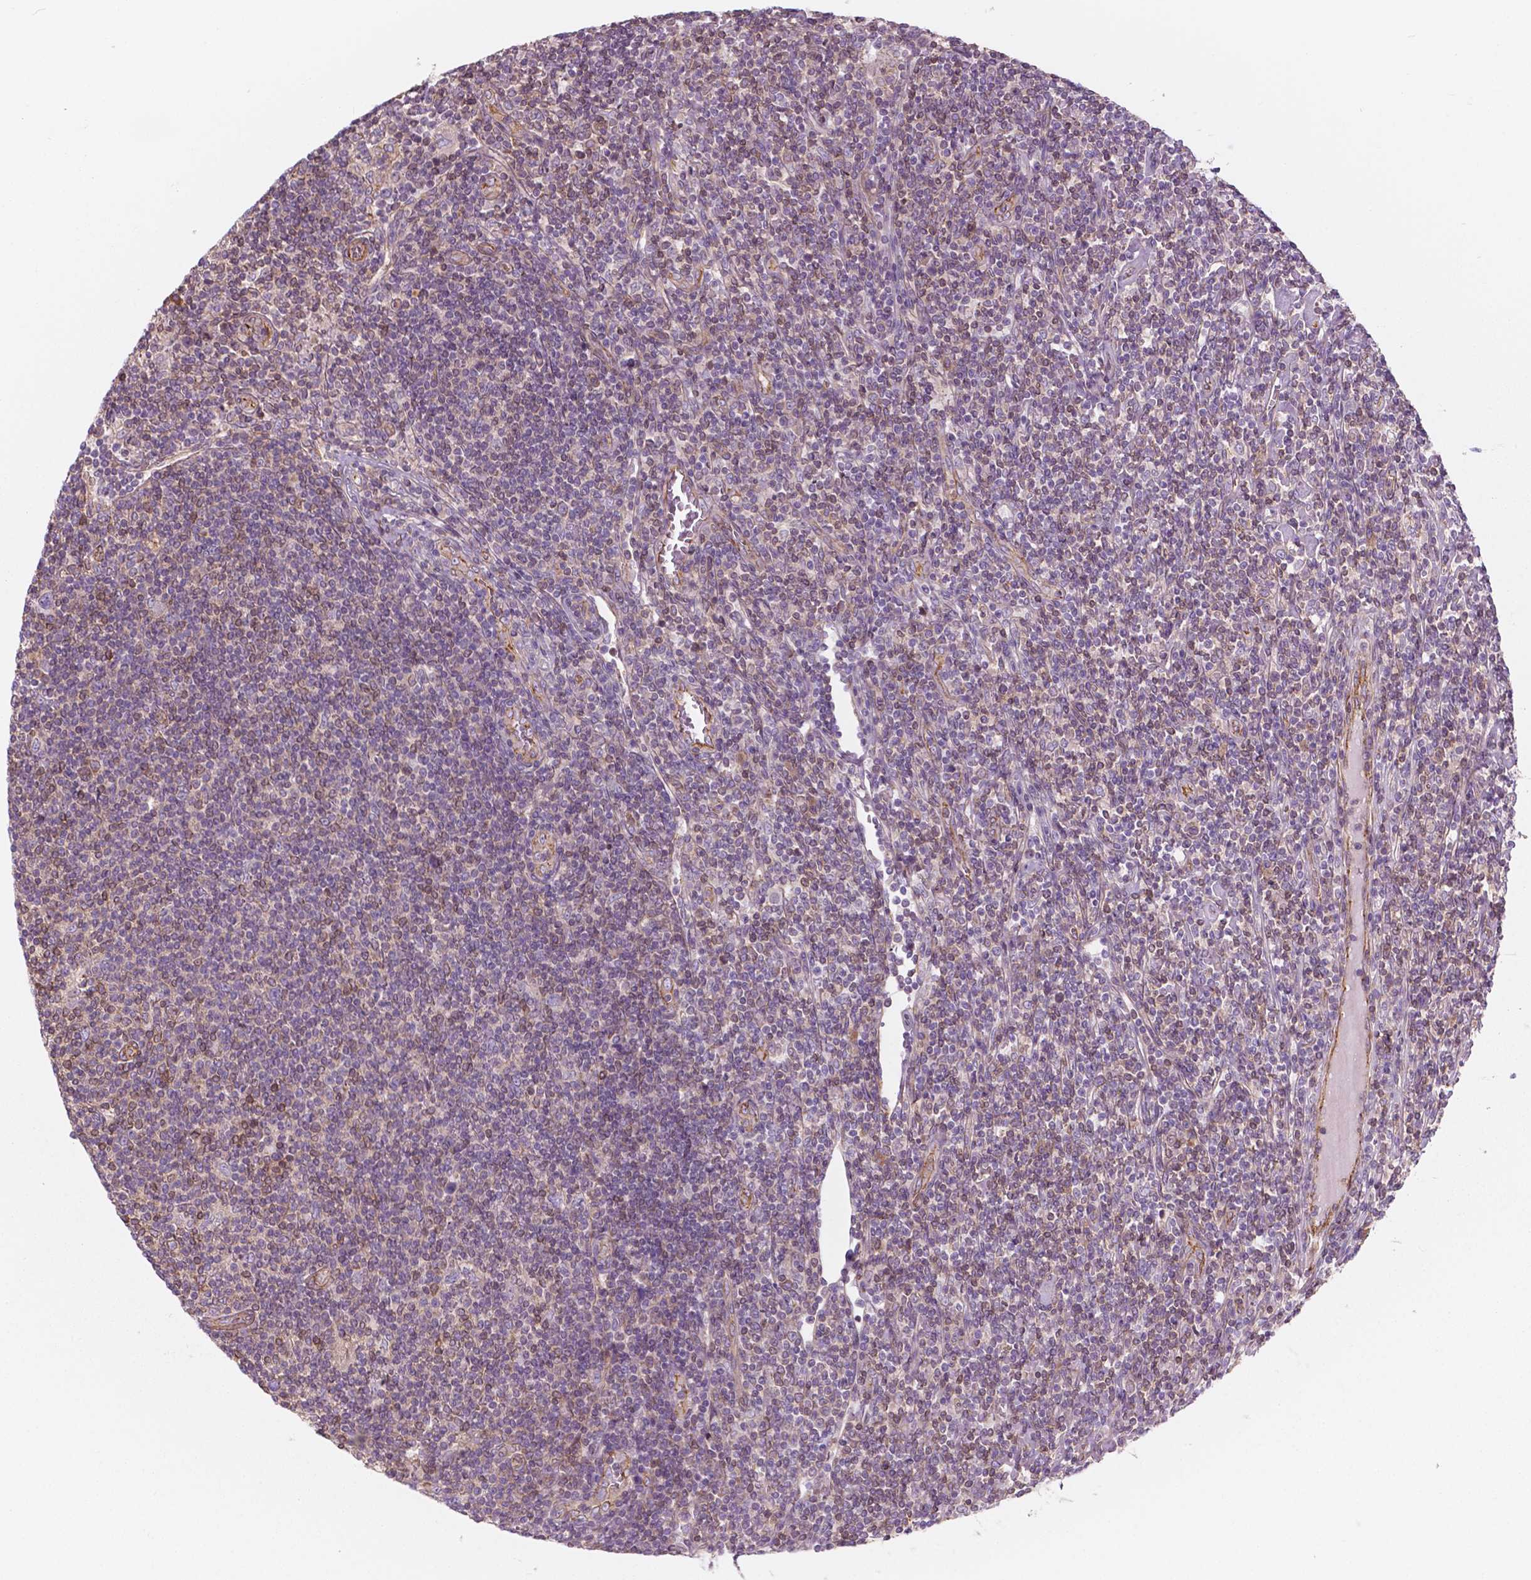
{"staining": {"intensity": "negative", "quantity": "none", "location": "none"}, "tissue": "lymphoma", "cell_type": "Tumor cells", "image_type": "cancer", "snomed": [{"axis": "morphology", "description": "Hodgkin's disease, NOS"}, {"axis": "topography", "description": "Lymph node"}], "caption": "A photomicrograph of Hodgkin's disease stained for a protein shows no brown staining in tumor cells.", "gene": "SURF4", "patient": {"sex": "male", "age": 40}}